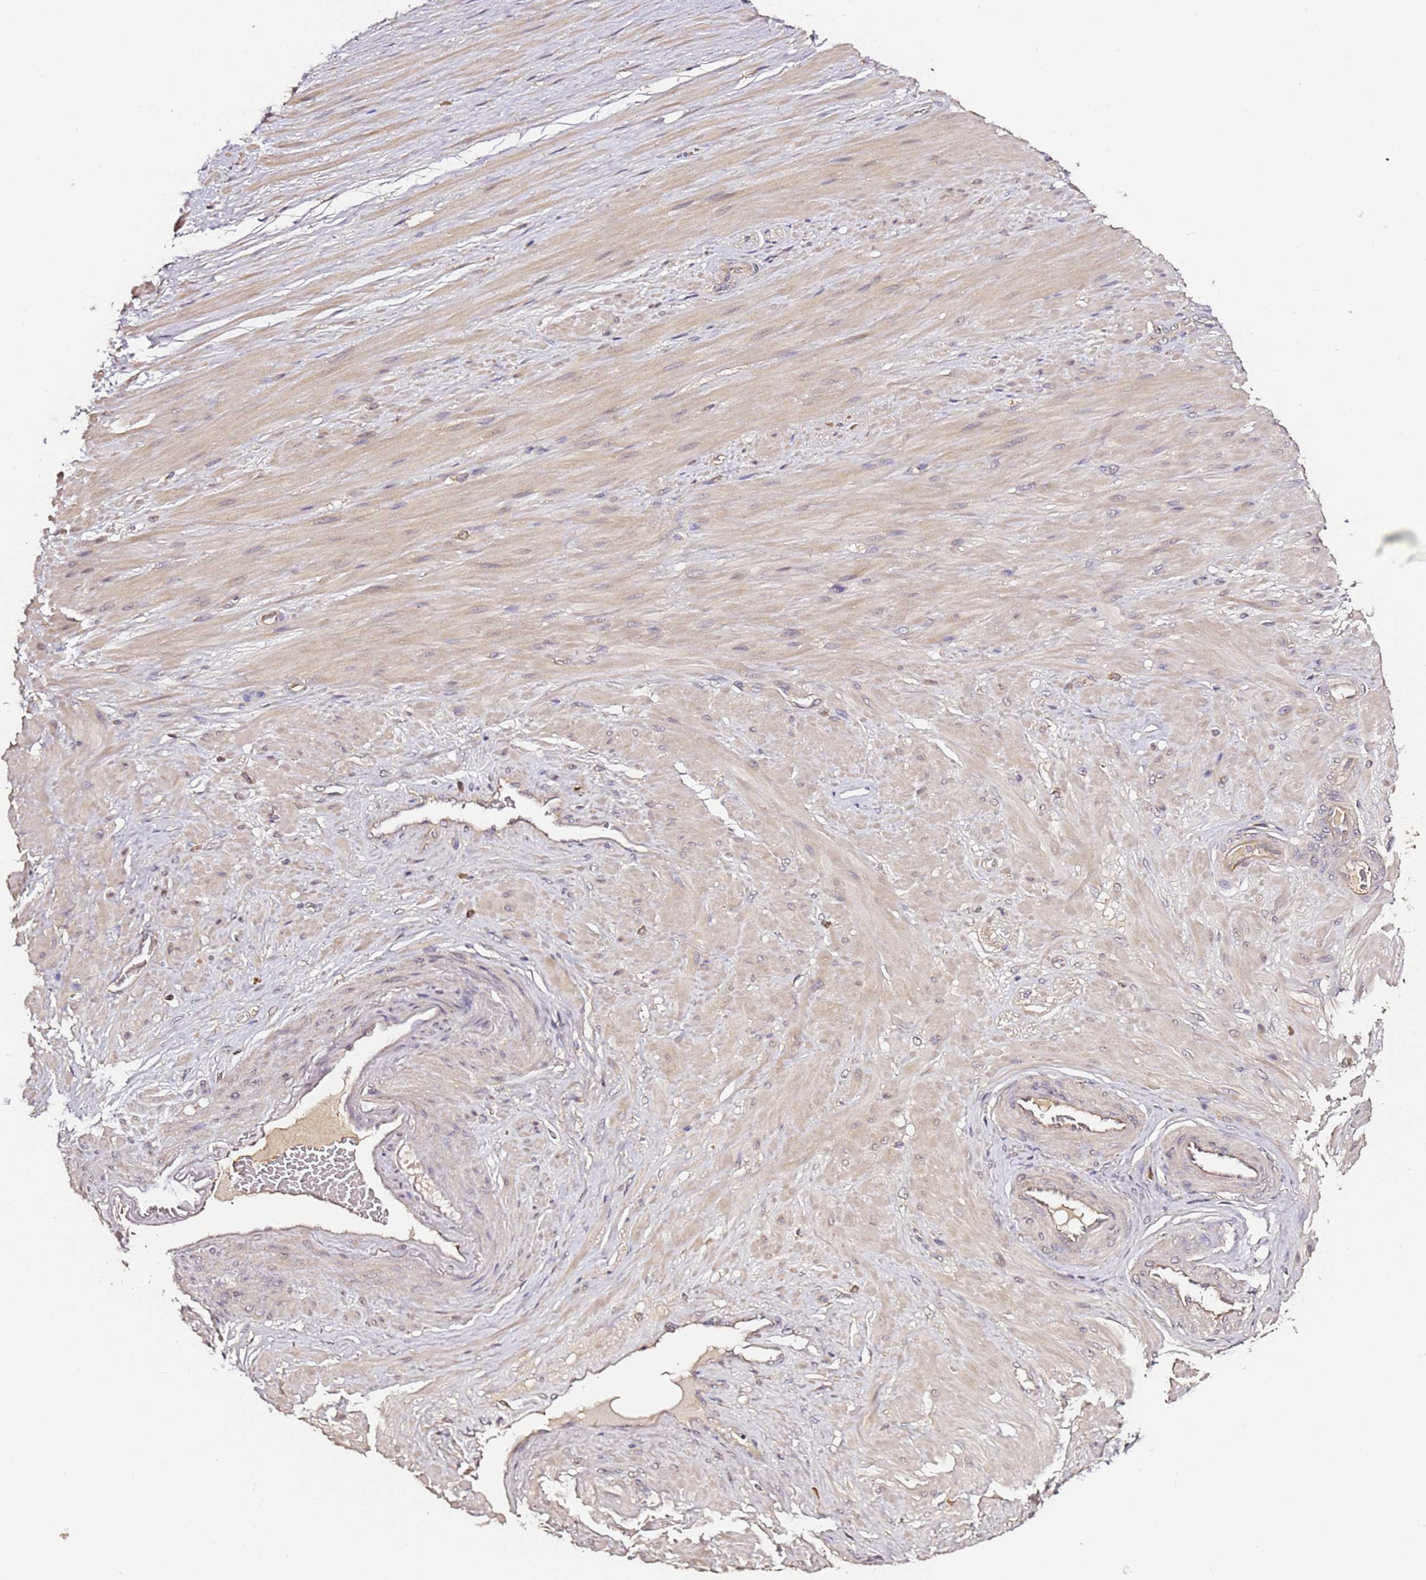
{"staining": {"intensity": "negative", "quantity": "none", "location": "none"}, "tissue": "soft tissue", "cell_type": "Peripheral nerve", "image_type": "normal", "snomed": [{"axis": "morphology", "description": "Normal tissue, NOS"}, {"axis": "morphology", "description": "Adenocarcinoma, Low grade"}, {"axis": "topography", "description": "Prostate"}, {"axis": "topography", "description": "Peripheral nerve tissue"}], "caption": "Immunohistochemistry (IHC) micrograph of normal soft tissue: human soft tissue stained with DAB reveals no significant protein positivity in peripheral nerve. The staining was performed using DAB to visualize the protein expression in brown, while the nuclei were stained in blue with hematoxylin (Magnification: 20x).", "gene": "C6orf136", "patient": {"sex": "male", "age": 63}}